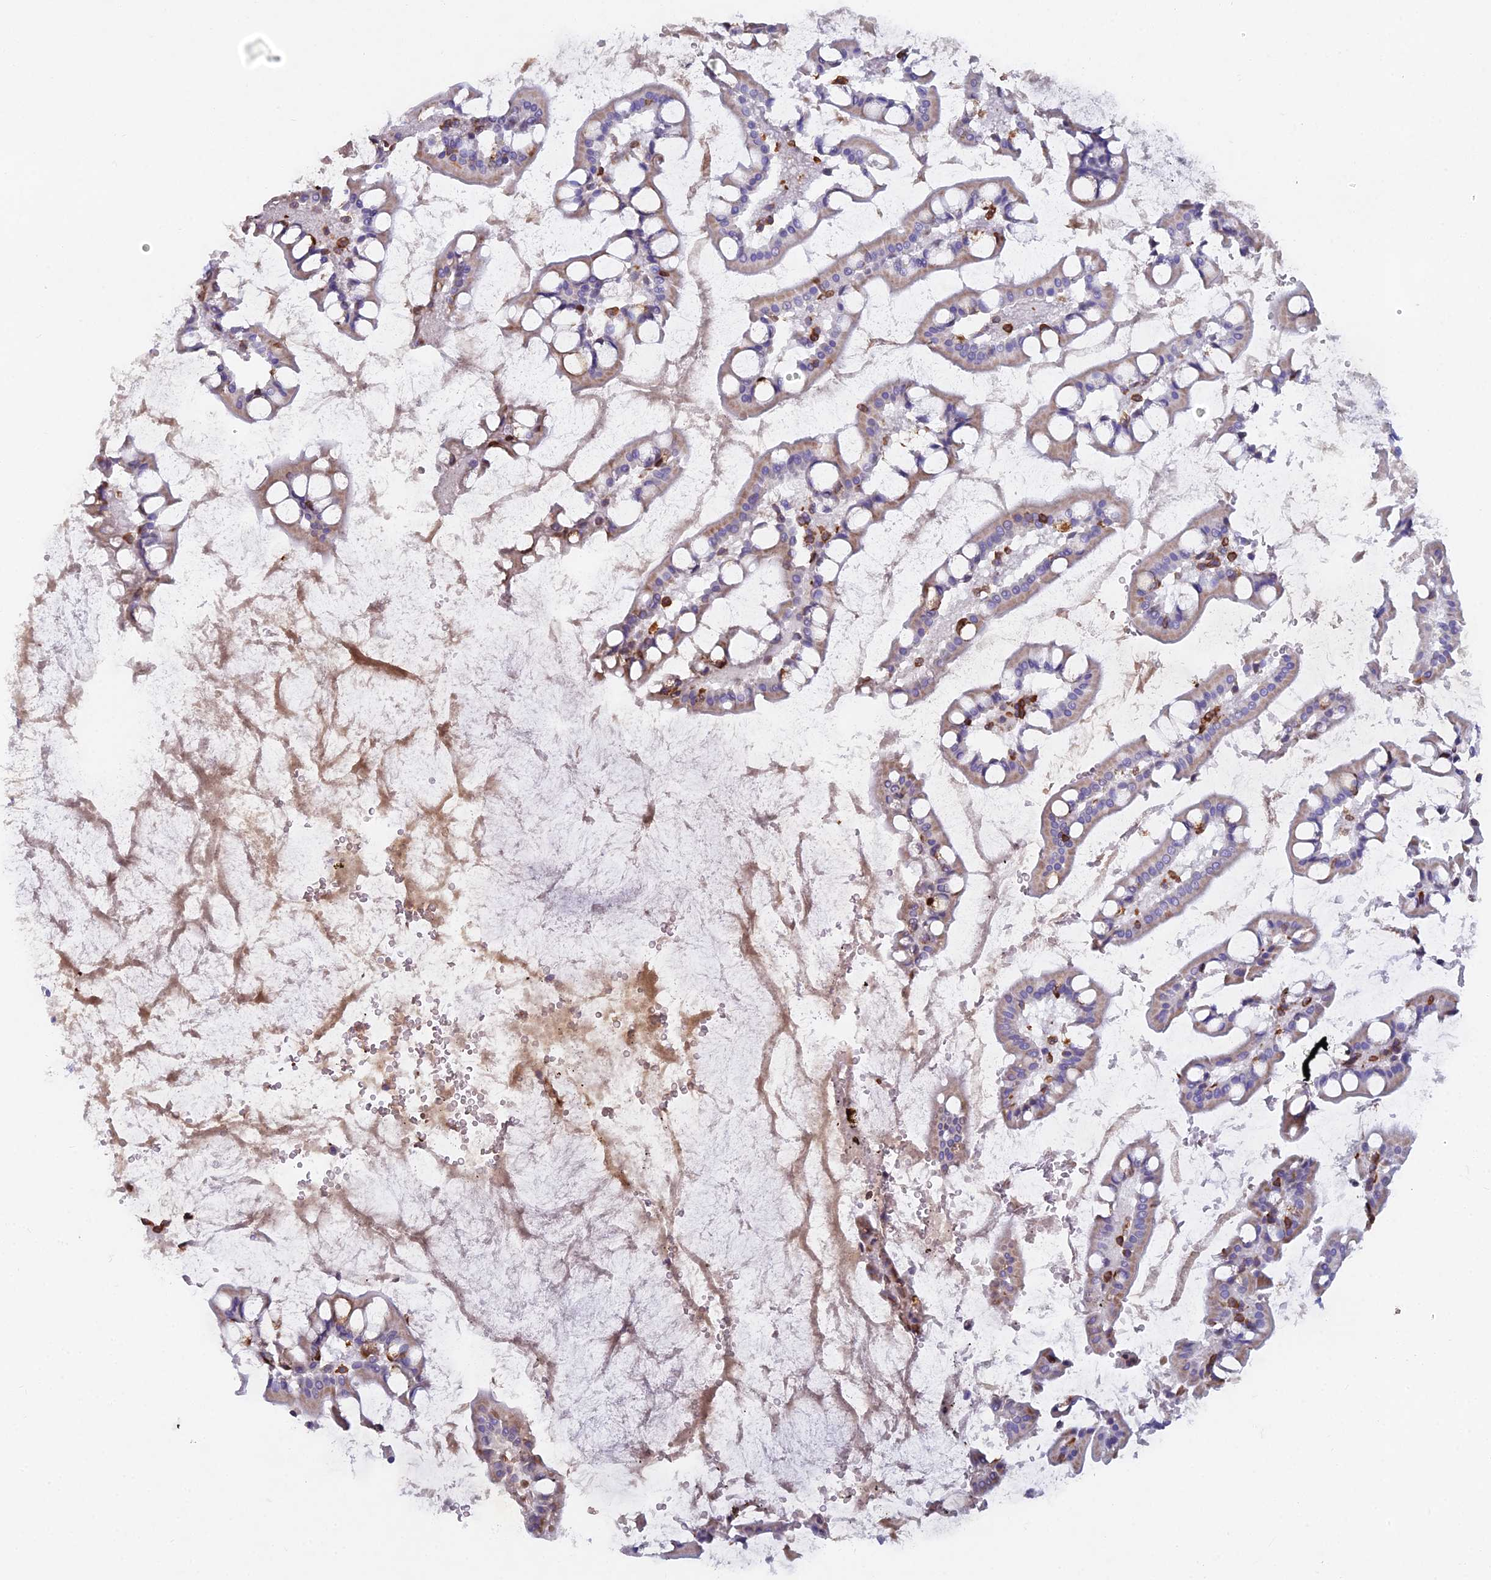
{"staining": {"intensity": "moderate", "quantity": ">75%", "location": "cytoplasmic/membranous"}, "tissue": "small intestine", "cell_type": "Glandular cells", "image_type": "normal", "snomed": [{"axis": "morphology", "description": "Normal tissue, NOS"}, {"axis": "topography", "description": "Small intestine"}], "caption": "Small intestine stained with a brown dye displays moderate cytoplasmic/membranous positive staining in about >75% of glandular cells.", "gene": "ABI3BP", "patient": {"sex": "male", "age": 52}}